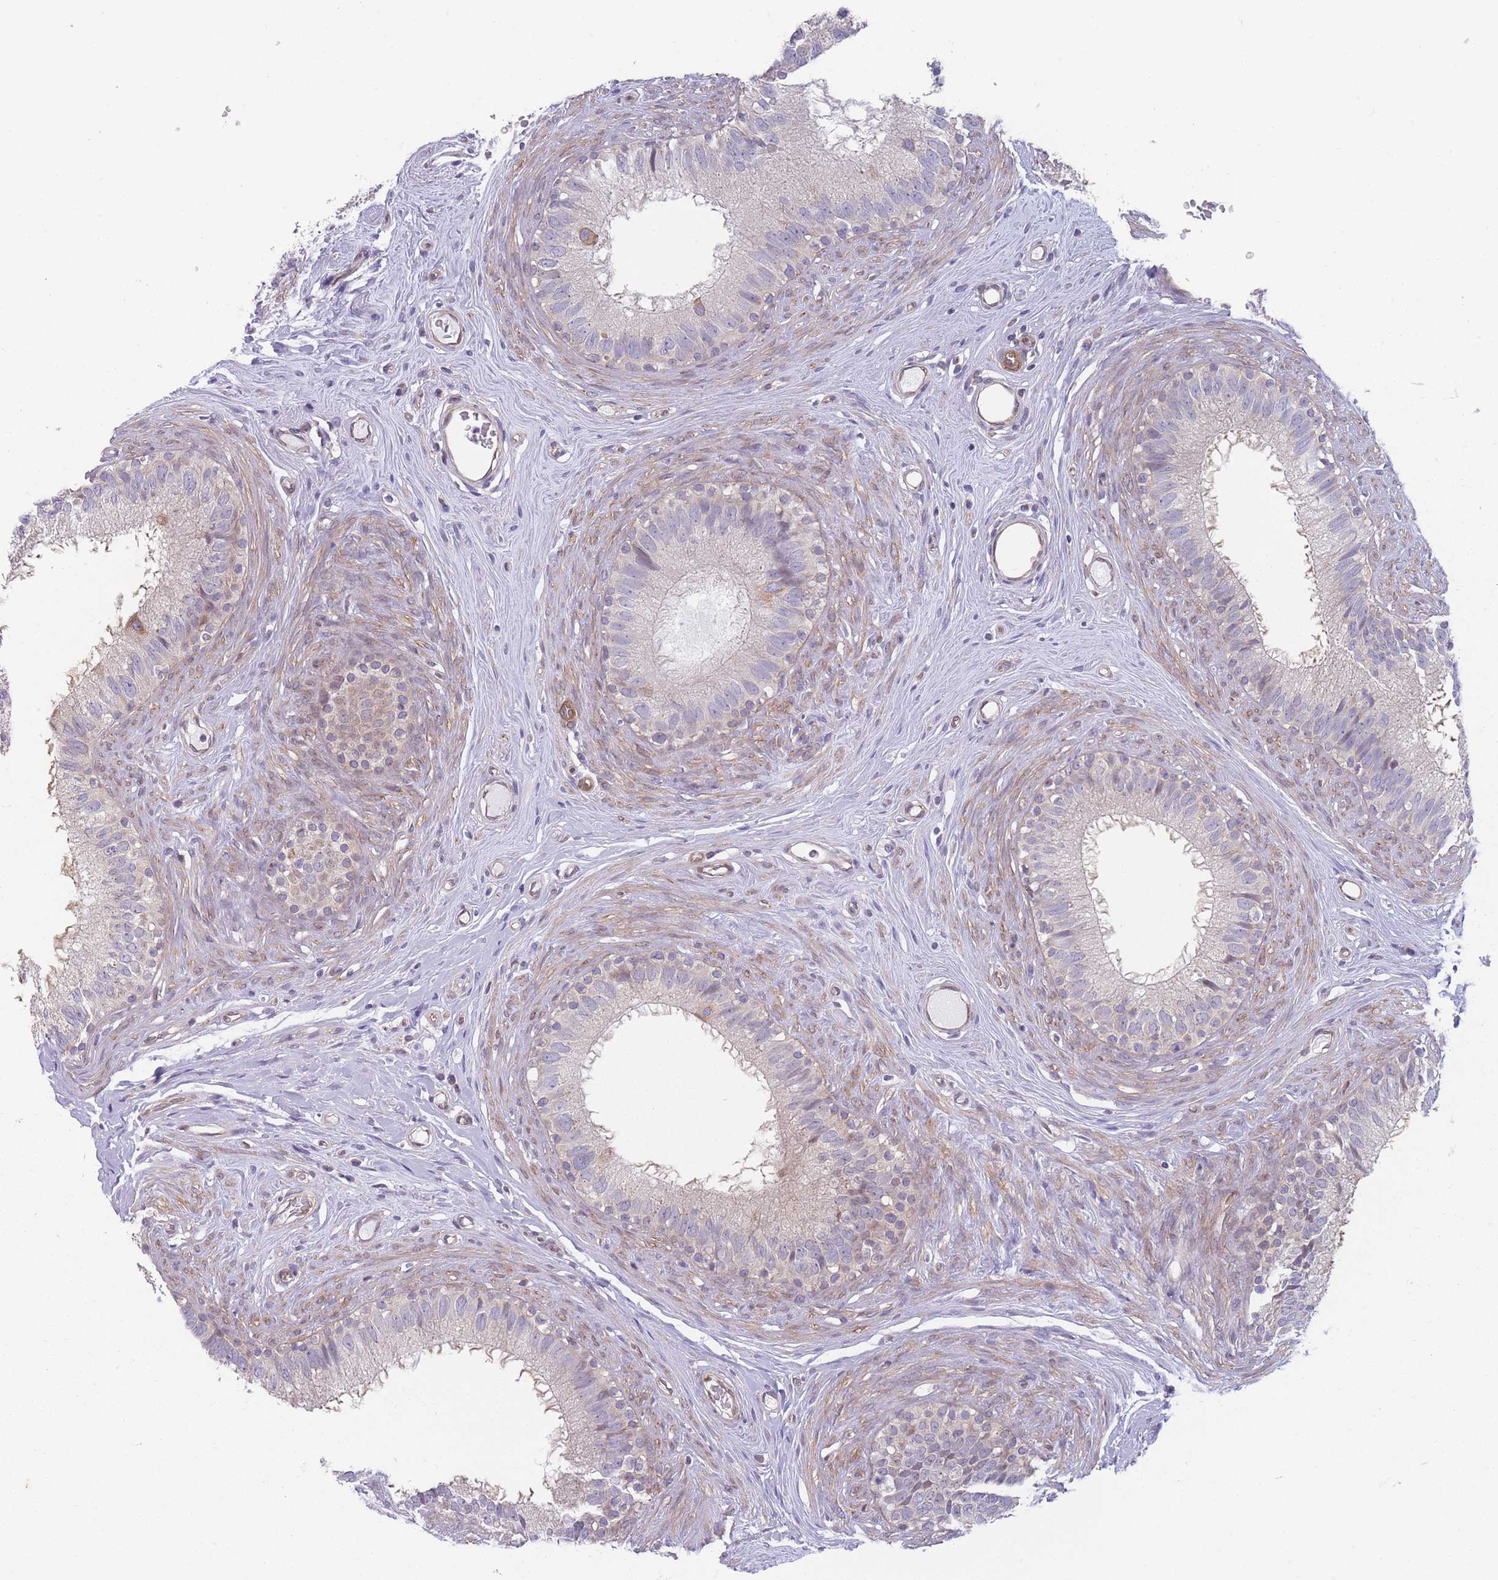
{"staining": {"intensity": "weak", "quantity": "<25%", "location": "cytoplasmic/membranous"}, "tissue": "epididymis", "cell_type": "Glandular cells", "image_type": "normal", "snomed": [{"axis": "morphology", "description": "Normal tissue, NOS"}, {"axis": "topography", "description": "Epididymis"}], "caption": "High power microscopy histopathology image of an immunohistochemistry (IHC) micrograph of benign epididymis, revealing no significant positivity in glandular cells.", "gene": "VRK2", "patient": {"sex": "male", "age": 80}}